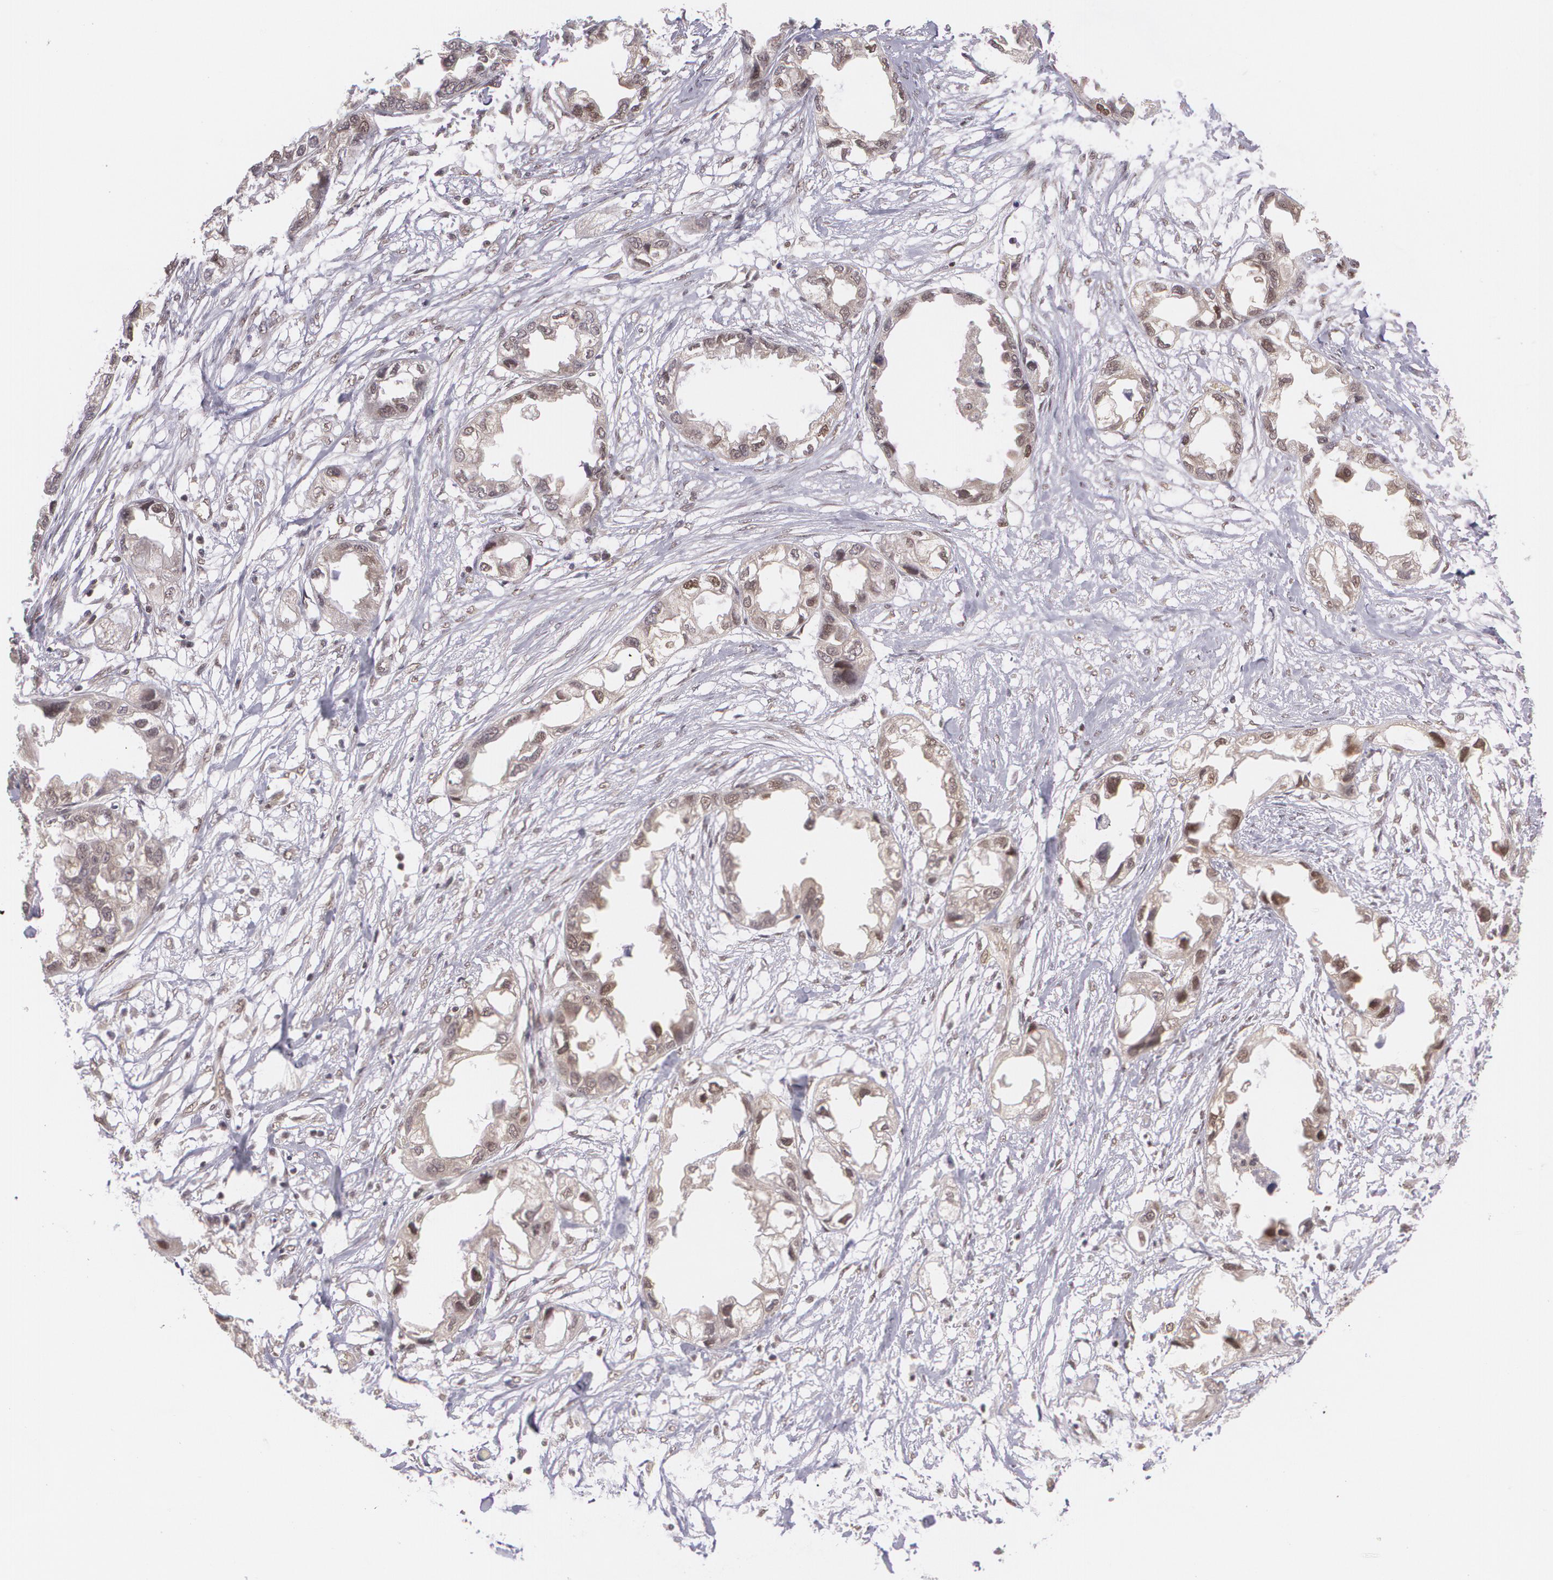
{"staining": {"intensity": "weak", "quantity": ">75%", "location": "cytoplasmic/membranous,nuclear"}, "tissue": "endometrial cancer", "cell_type": "Tumor cells", "image_type": "cancer", "snomed": [{"axis": "morphology", "description": "Adenocarcinoma, NOS"}, {"axis": "topography", "description": "Endometrium"}], "caption": "Immunohistochemical staining of endometrial cancer demonstrates low levels of weak cytoplasmic/membranous and nuclear positivity in about >75% of tumor cells.", "gene": "CUL2", "patient": {"sex": "female", "age": 67}}